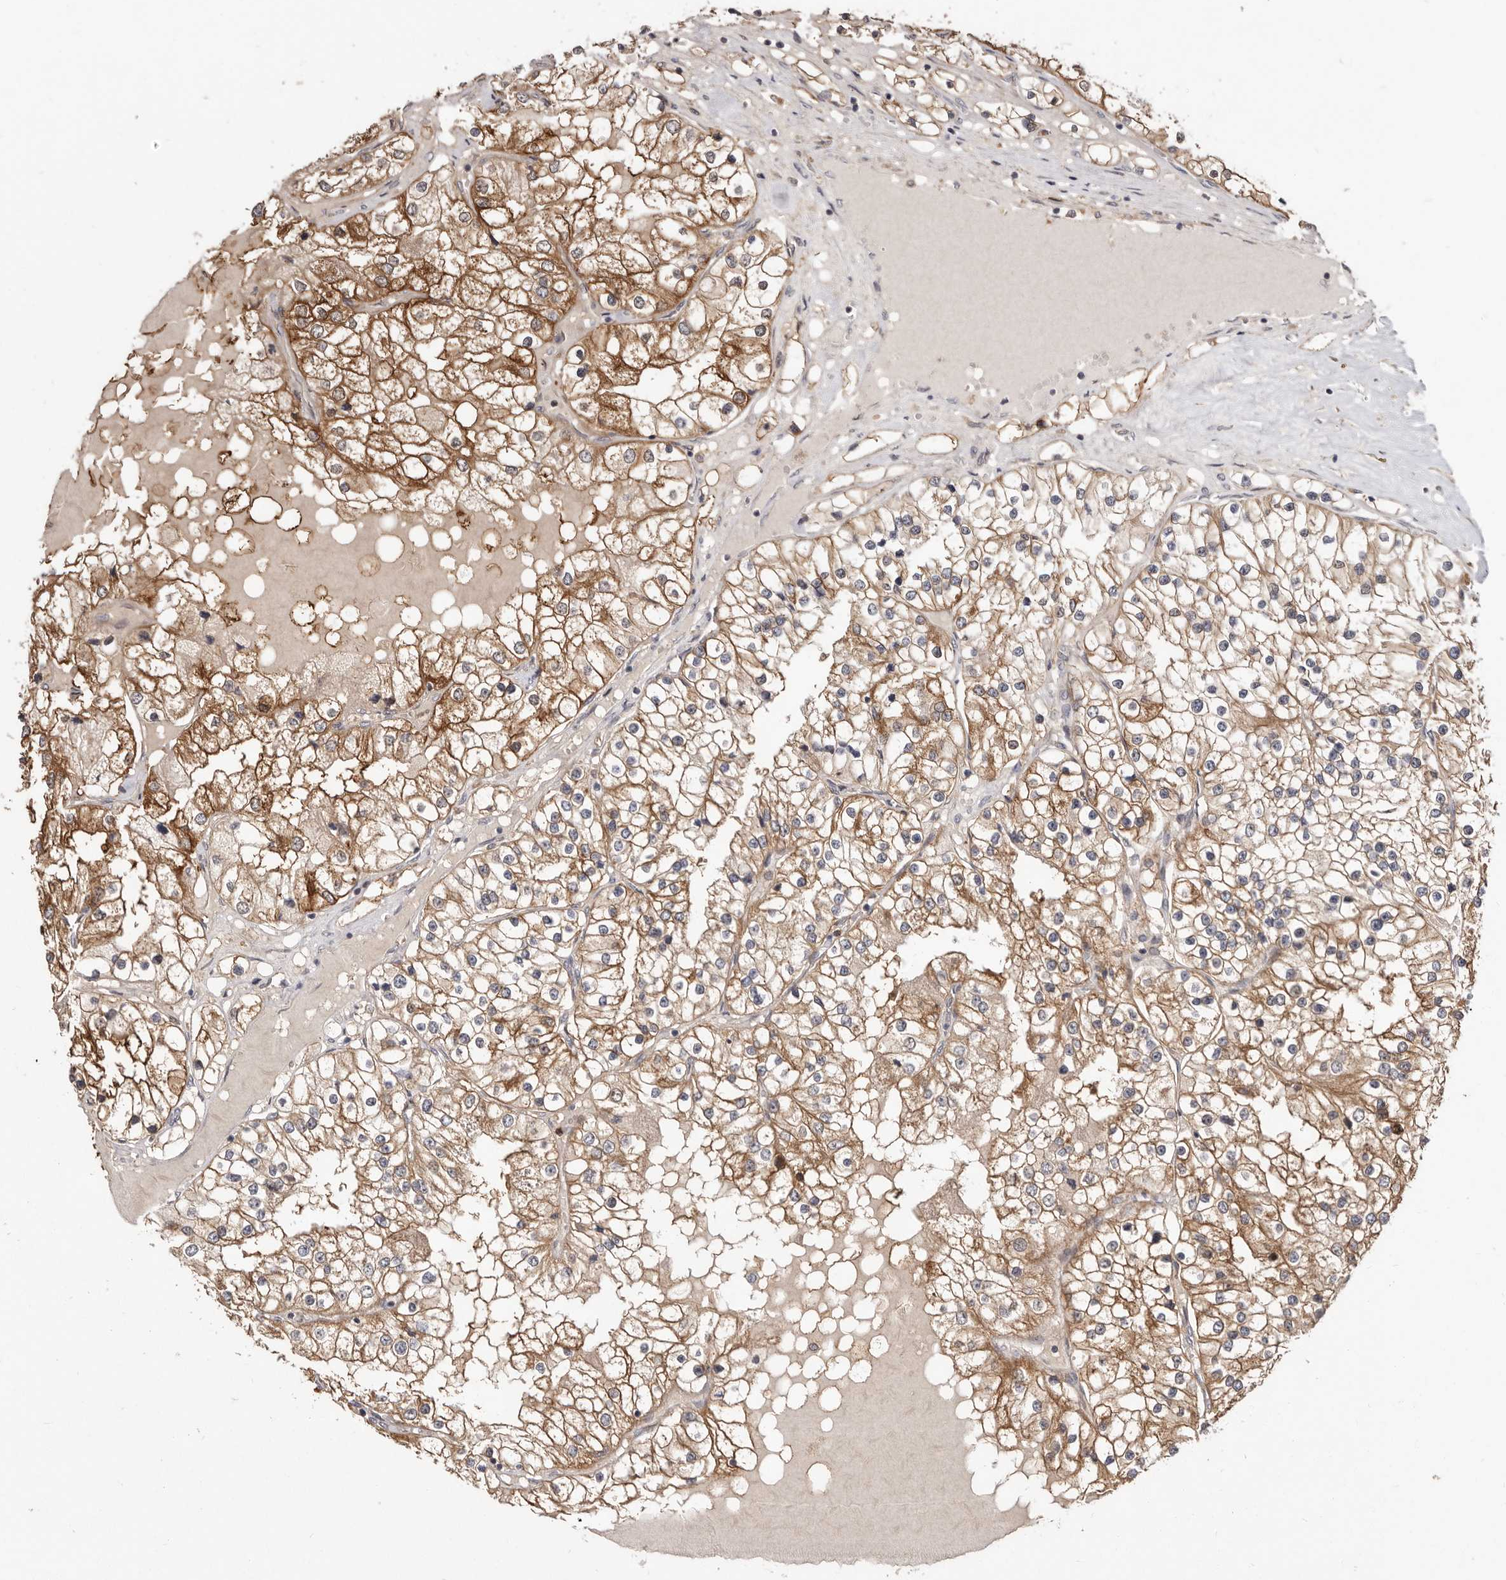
{"staining": {"intensity": "strong", "quantity": ">75%", "location": "cytoplasmic/membranous"}, "tissue": "renal cancer", "cell_type": "Tumor cells", "image_type": "cancer", "snomed": [{"axis": "morphology", "description": "Adenocarcinoma, NOS"}, {"axis": "topography", "description": "Kidney"}], "caption": "This histopathology image reveals immunohistochemistry staining of human renal adenocarcinoma, with high strong cytoplasmic/membranous expression in approximately >75% of tumor cells.", "gene": "TC2N", "patient": {"sex": "male", "age": 68}}